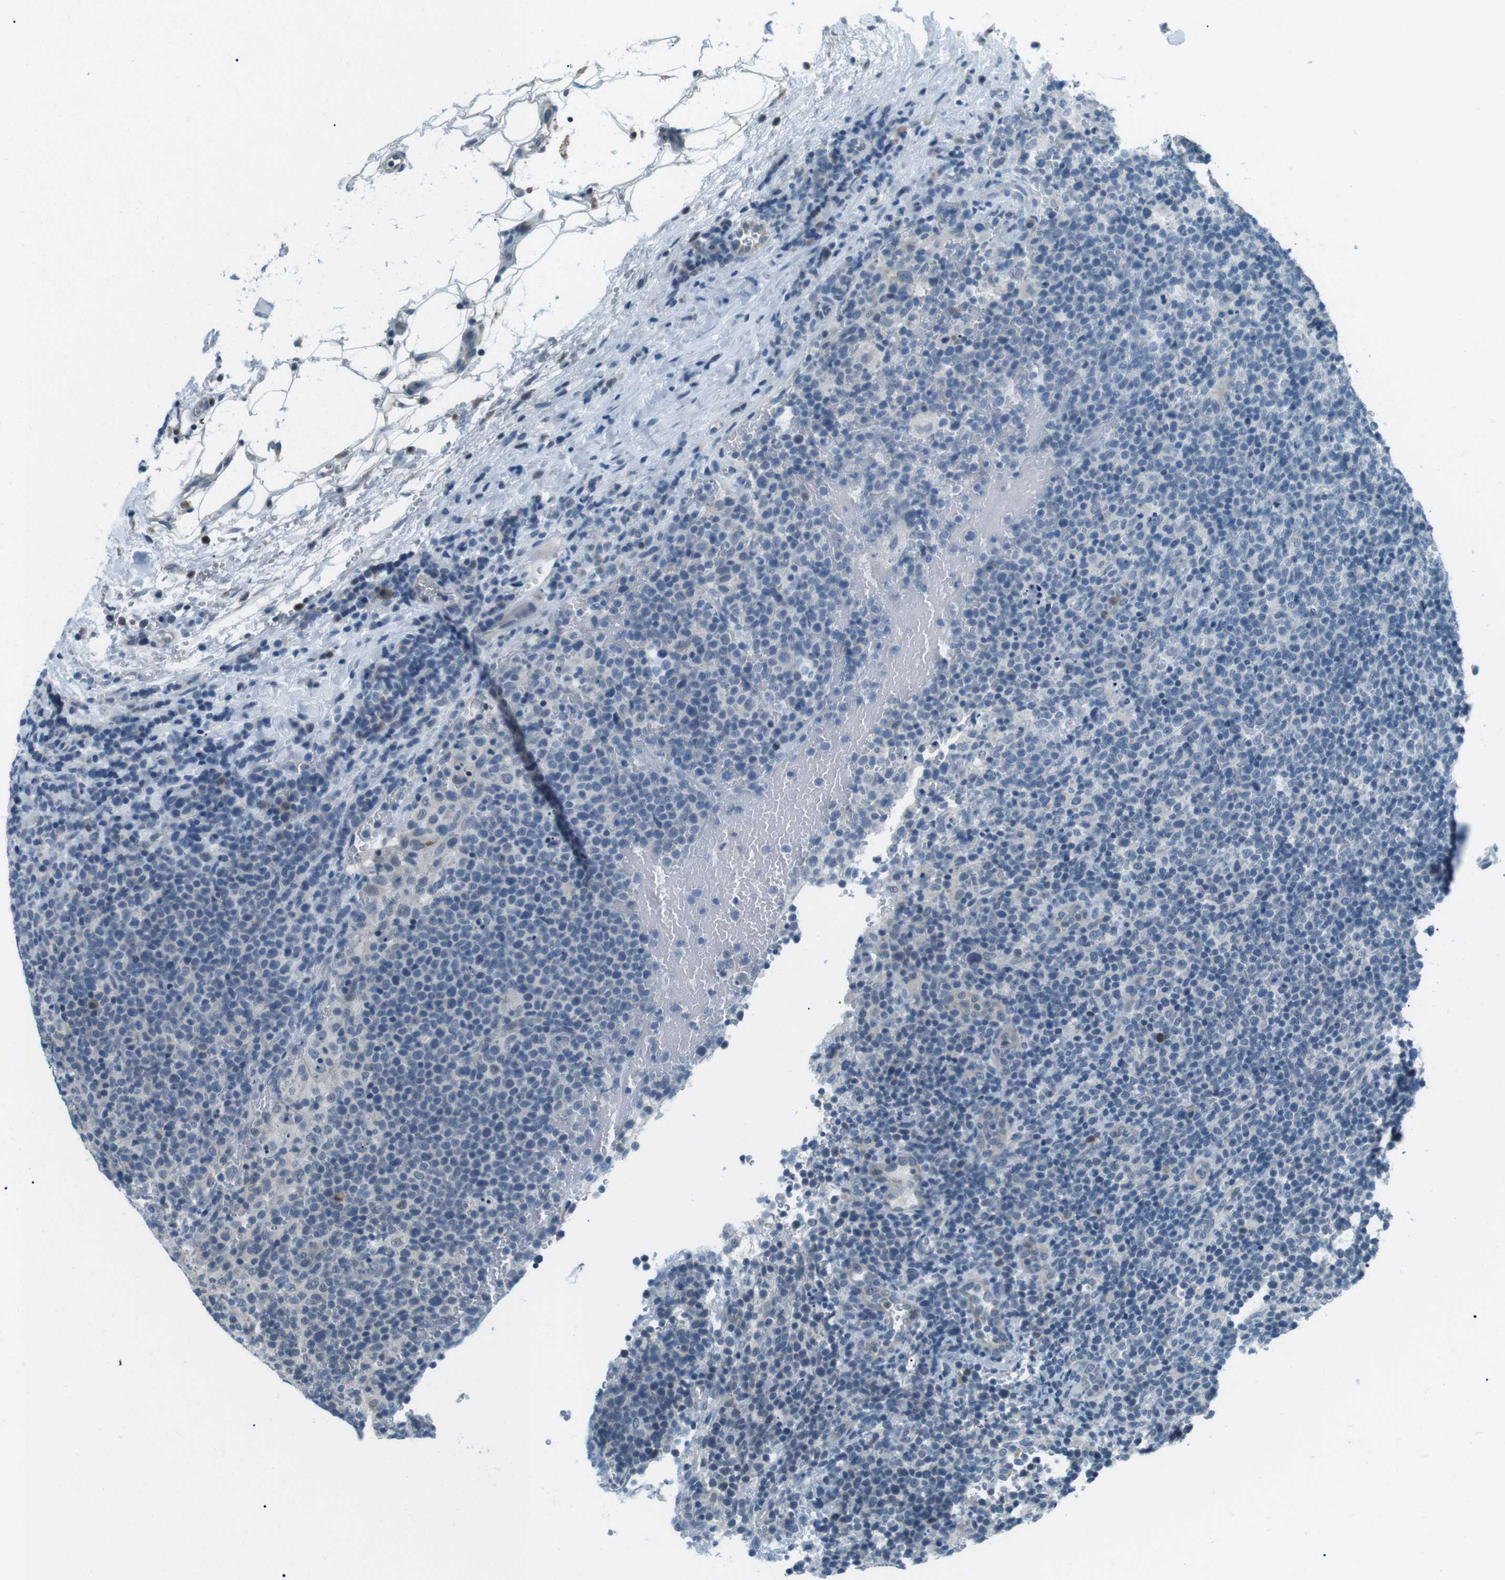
{"staining": {"intensity": "negative", "quantity": "none", "location": "none"}, "tissue": "lymphoma", "cell_type": "Tumor cells", "image_type": "cancer", "snomed": [{"axis": "morphology", "description": "Malignant lymphoma, non-Hodgkin's type, High grade"}, {"axis": "topography", "description": "Lymph node"}], "caption": "There is no significant positivity in tumor cells of malignant lymphoma, non-Hodgkin's type (high-grade).", "gene": "SERPINB2", "patient": {"sex": "male", "age": 61}}